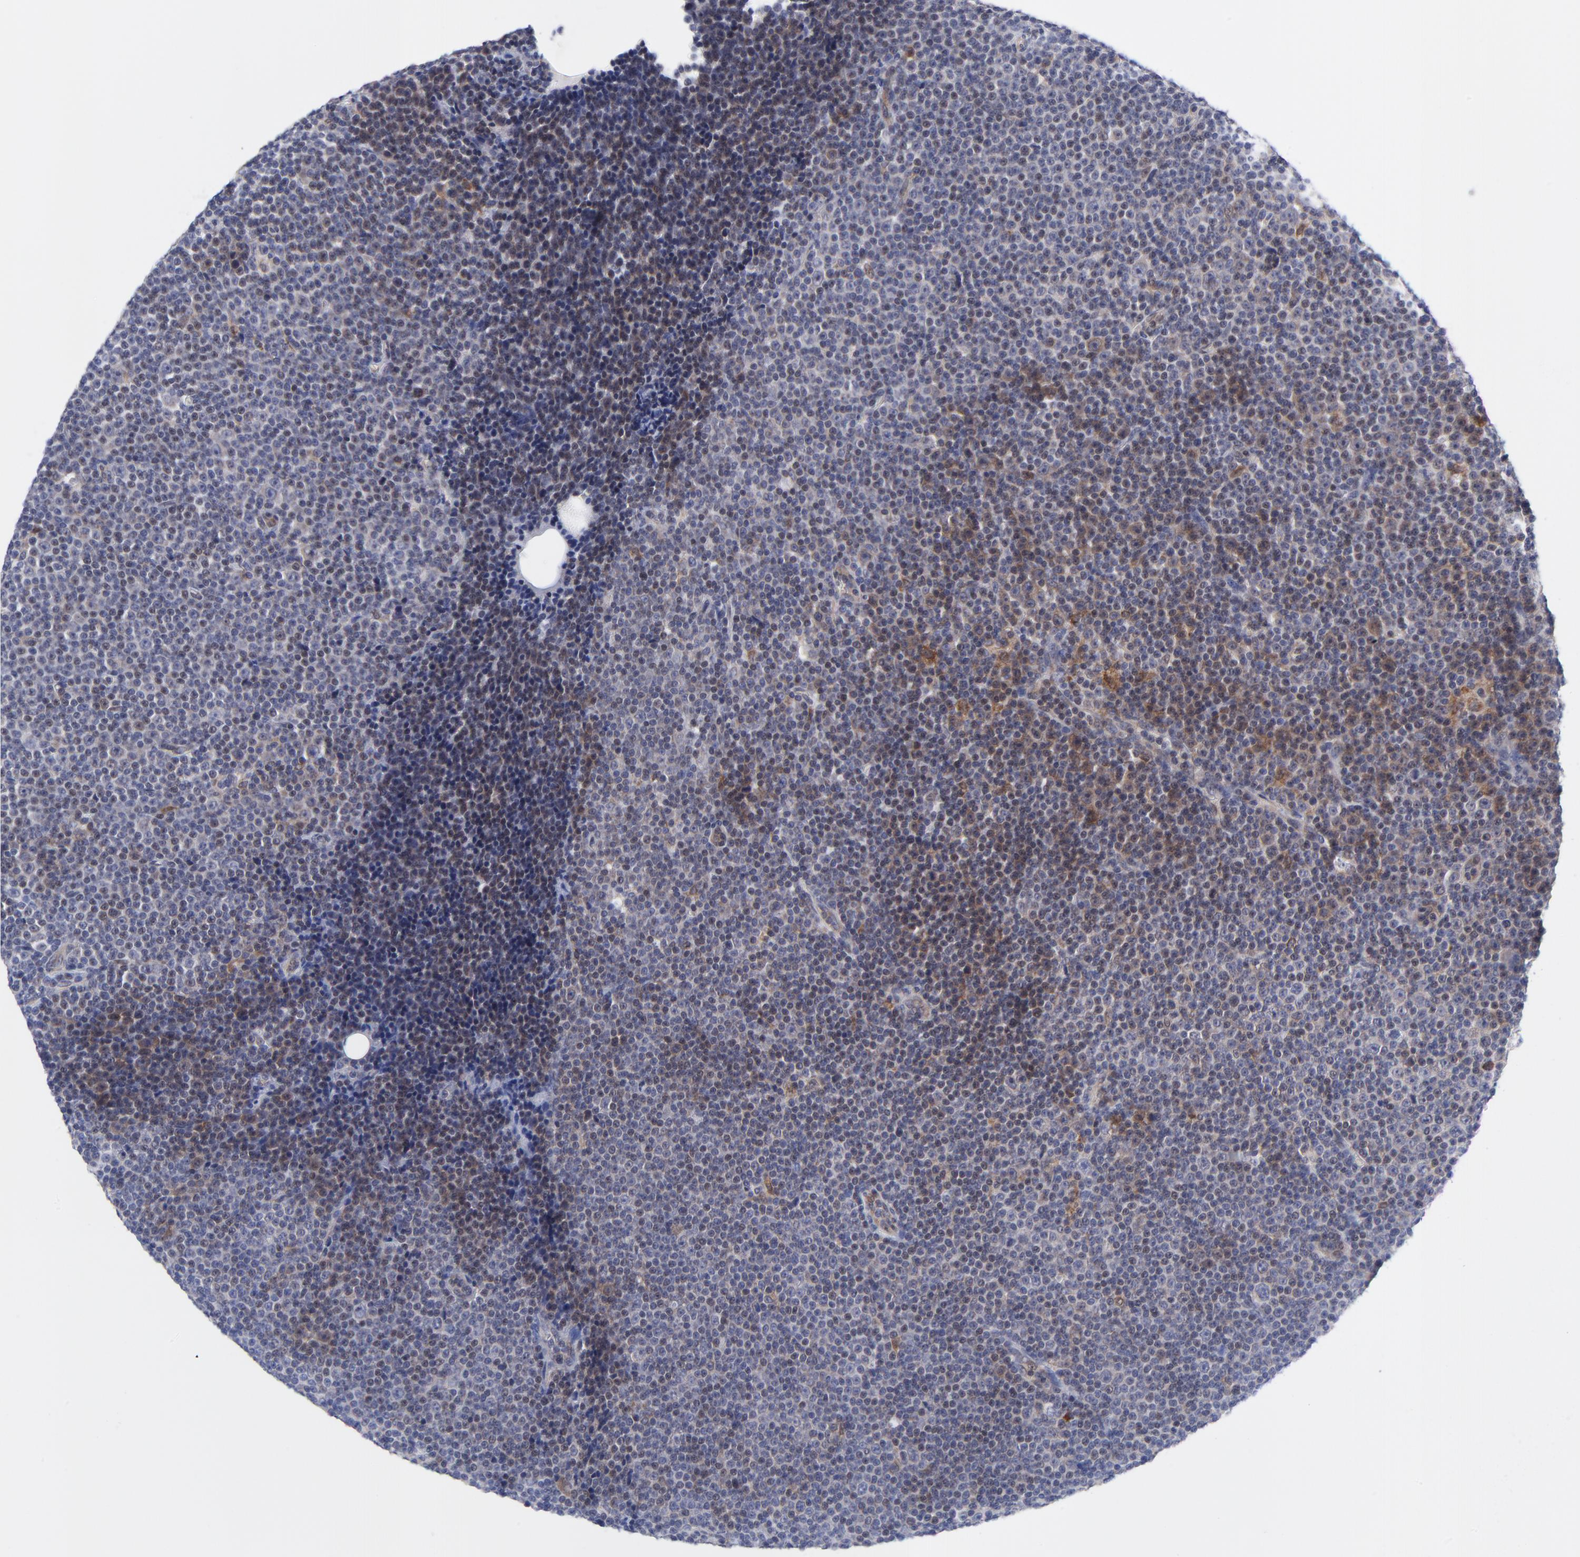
{"staining": {"intensity": "moderate", "quantity": "<25%", "location": "cytoplasmic/membranous"}, "tissue": "lymphoma", "cell_type": "Tumor cells", "image_type": "cancer", "snomed": [{"axis": "morphology", "description": "Malignant lymphoma, non-Hodgkin's type, Low grade"}, {"axis": "topography", "description": "Lymph node"}], "caption": "Immunohistochemistry staining of low-grade malignant lymphoma, non-Hodgkin's type, which displays low levels of moderate cytoplasmic/membranous positivity in about <25% of tumor cells indicating moderate cytoplasmic/membranous protein staining. The staining was performed using DAB (3,3'-diaminobenzidine) (brown) for protein detection and nuclei were counterstained in hematoxylin (blue).", "gene": "AFF2", "patient": {"sex": "female", "age": 67}}